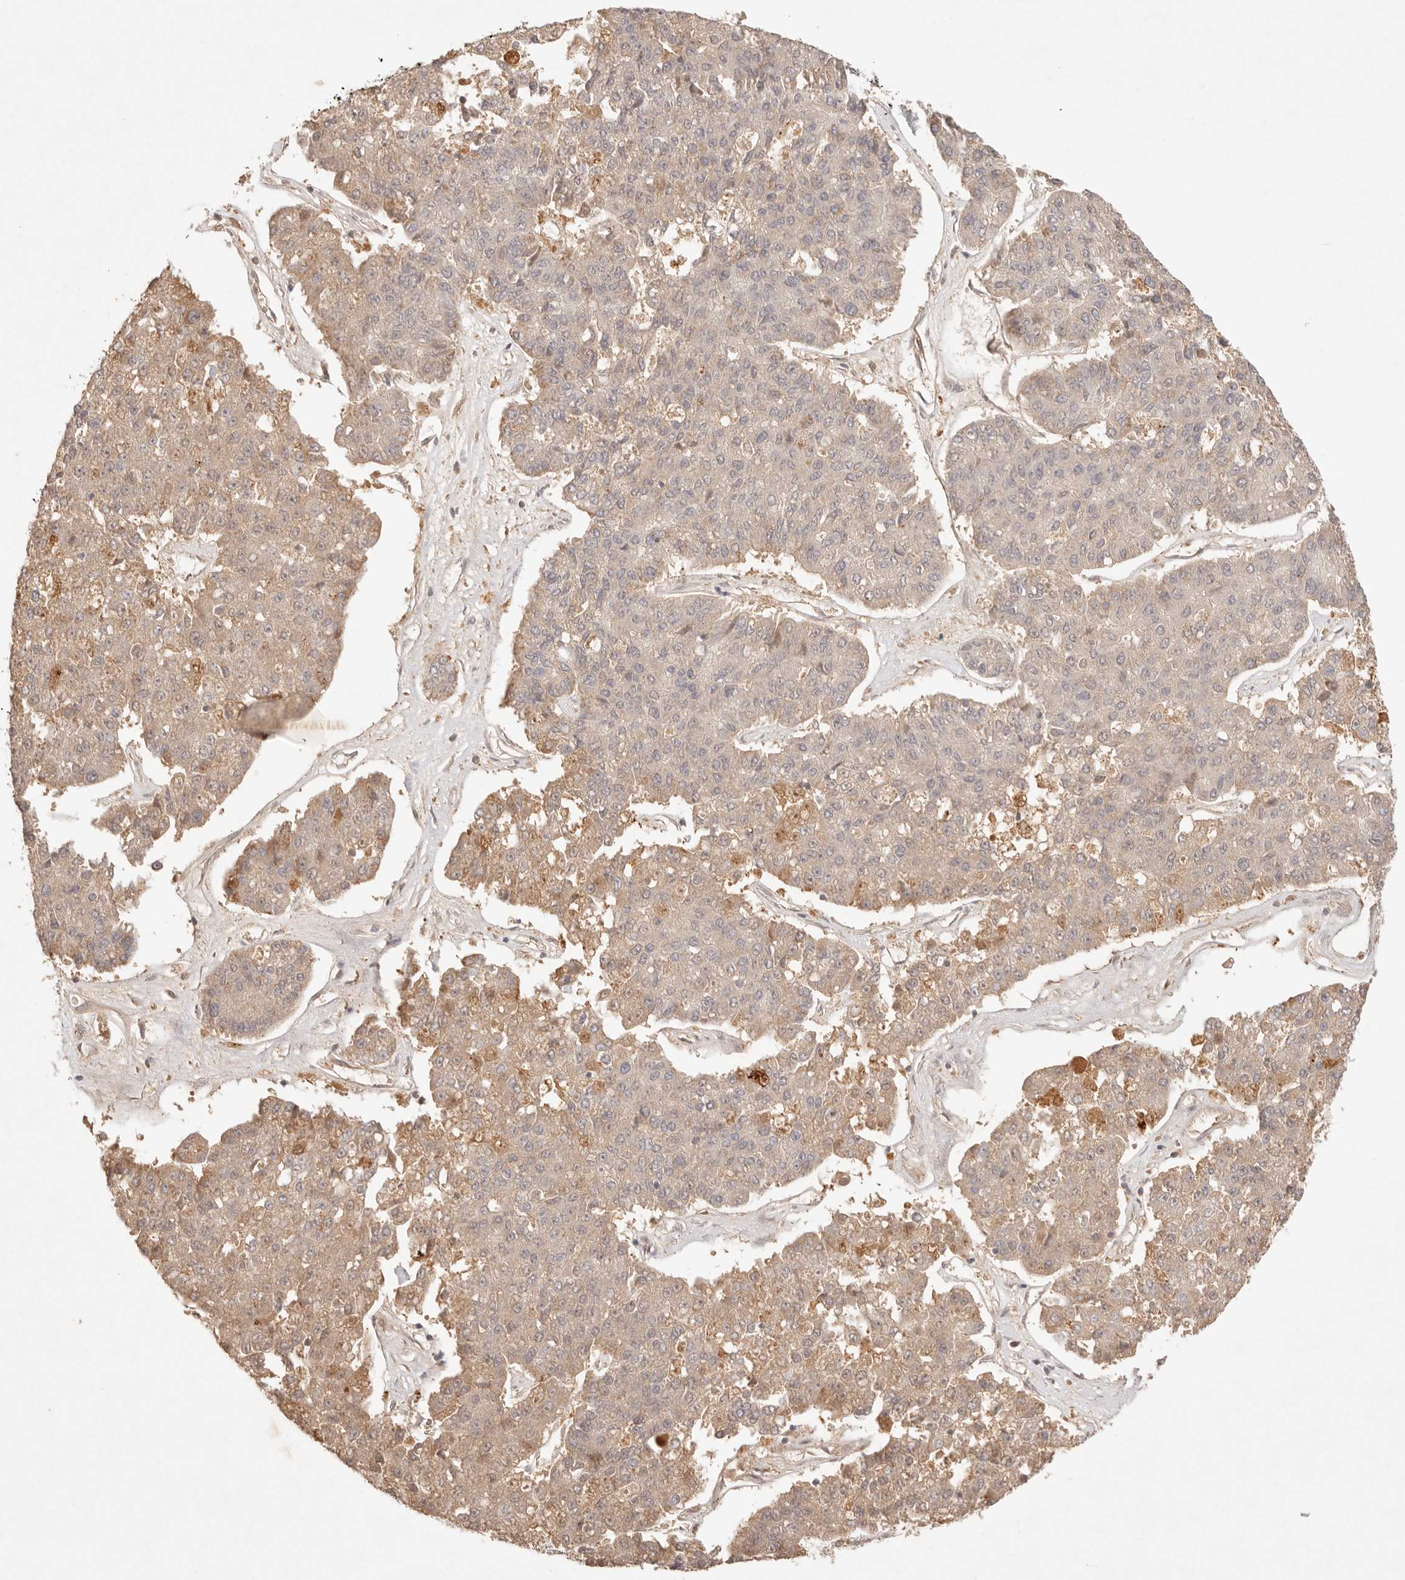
{"staining": {"intensity": "weak", "quantity": ">75%", "location": "cytoplasmic/membranous"}, "tissue": "pancreatic cancer", "cell_type": "Tumor cells", "image_type": "cancer", "snomed": [{"axis": "morphology", "description": "Adenocarcinoma, NOS"}, {"axis": "topography", "description": "Pancreas"}], "caption": "This histopathology image shows immunohistochemistry staining of human adenocarcinoma (pancreatic), with low weak cytoplasmic/membranous positivity in approximately >75% of tumor cells.", "gene": "PHLDA3", "patient": {"sex": "male", "age": 50}}